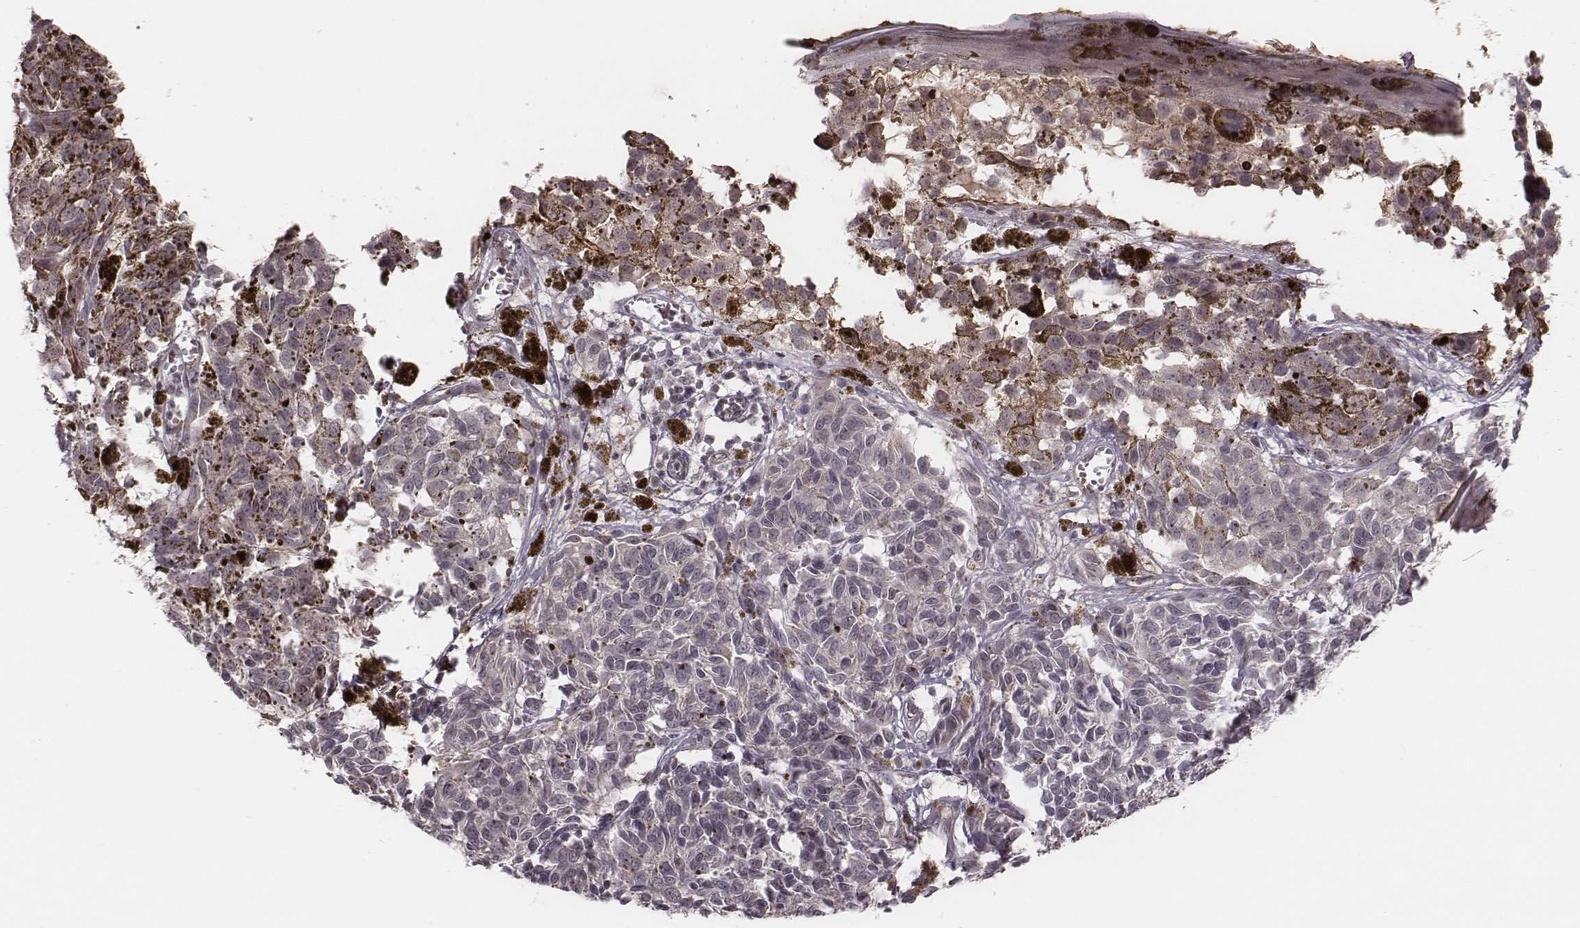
{"staining": {"intensity": "negative", "quantity": "none", "location": "none"}, "tissue": "melanoma", "cell_type": "Tumor cells", "image_type": "cancer", "snomed": [{"axis": "morphology", "description": "Malignant melanoma, NOS"}, {"axis": "topography", "description": "Skin"}], "caption": "Melanoma was stained to show a protein in brown. There is no significant staining in tumor cells.", "gene": "IL5", "patient": {"sex": "female", "age": 38}}